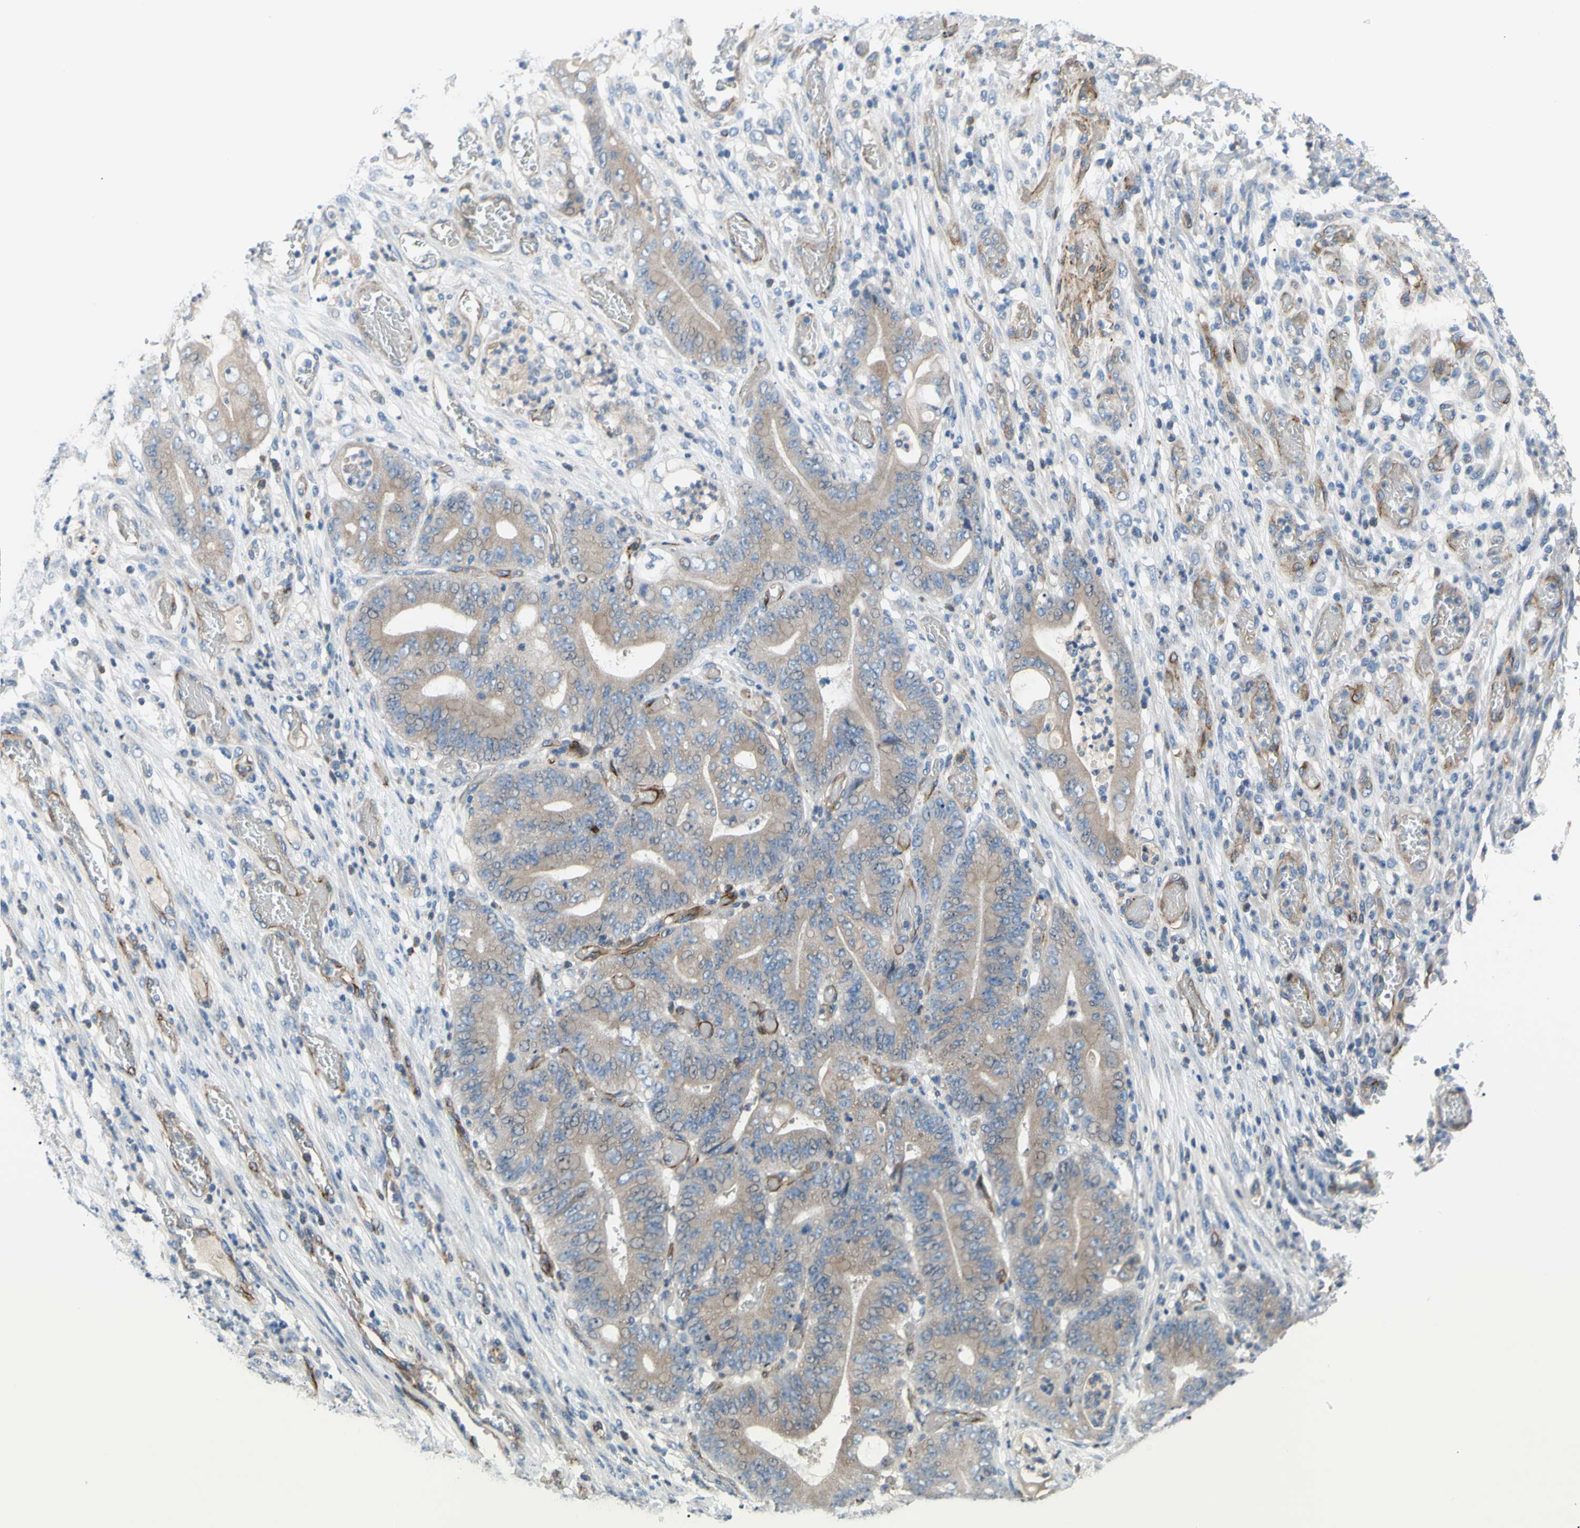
{"staining": {"intensity": "weak", "quantity": "25%-75%", "location": "cytoplasmic/membranous"}, "tissue": "stomach cancer", "cell_type": "Tumor cells", "image_type": "cancer", "snomed": [{"axis": "morphology", "description": "Adenocarcinoma, NOS"}, {"axis": "topography", "description": "Stomach"}], "caption": "Tumor cells show low levels of weak cytoplasmic/membranous expression in about 25%-75% of cells in human adenocarcinoma (stomach).", "gene": "PRRG2", "patient": {"sex": "female", "age": 73}}